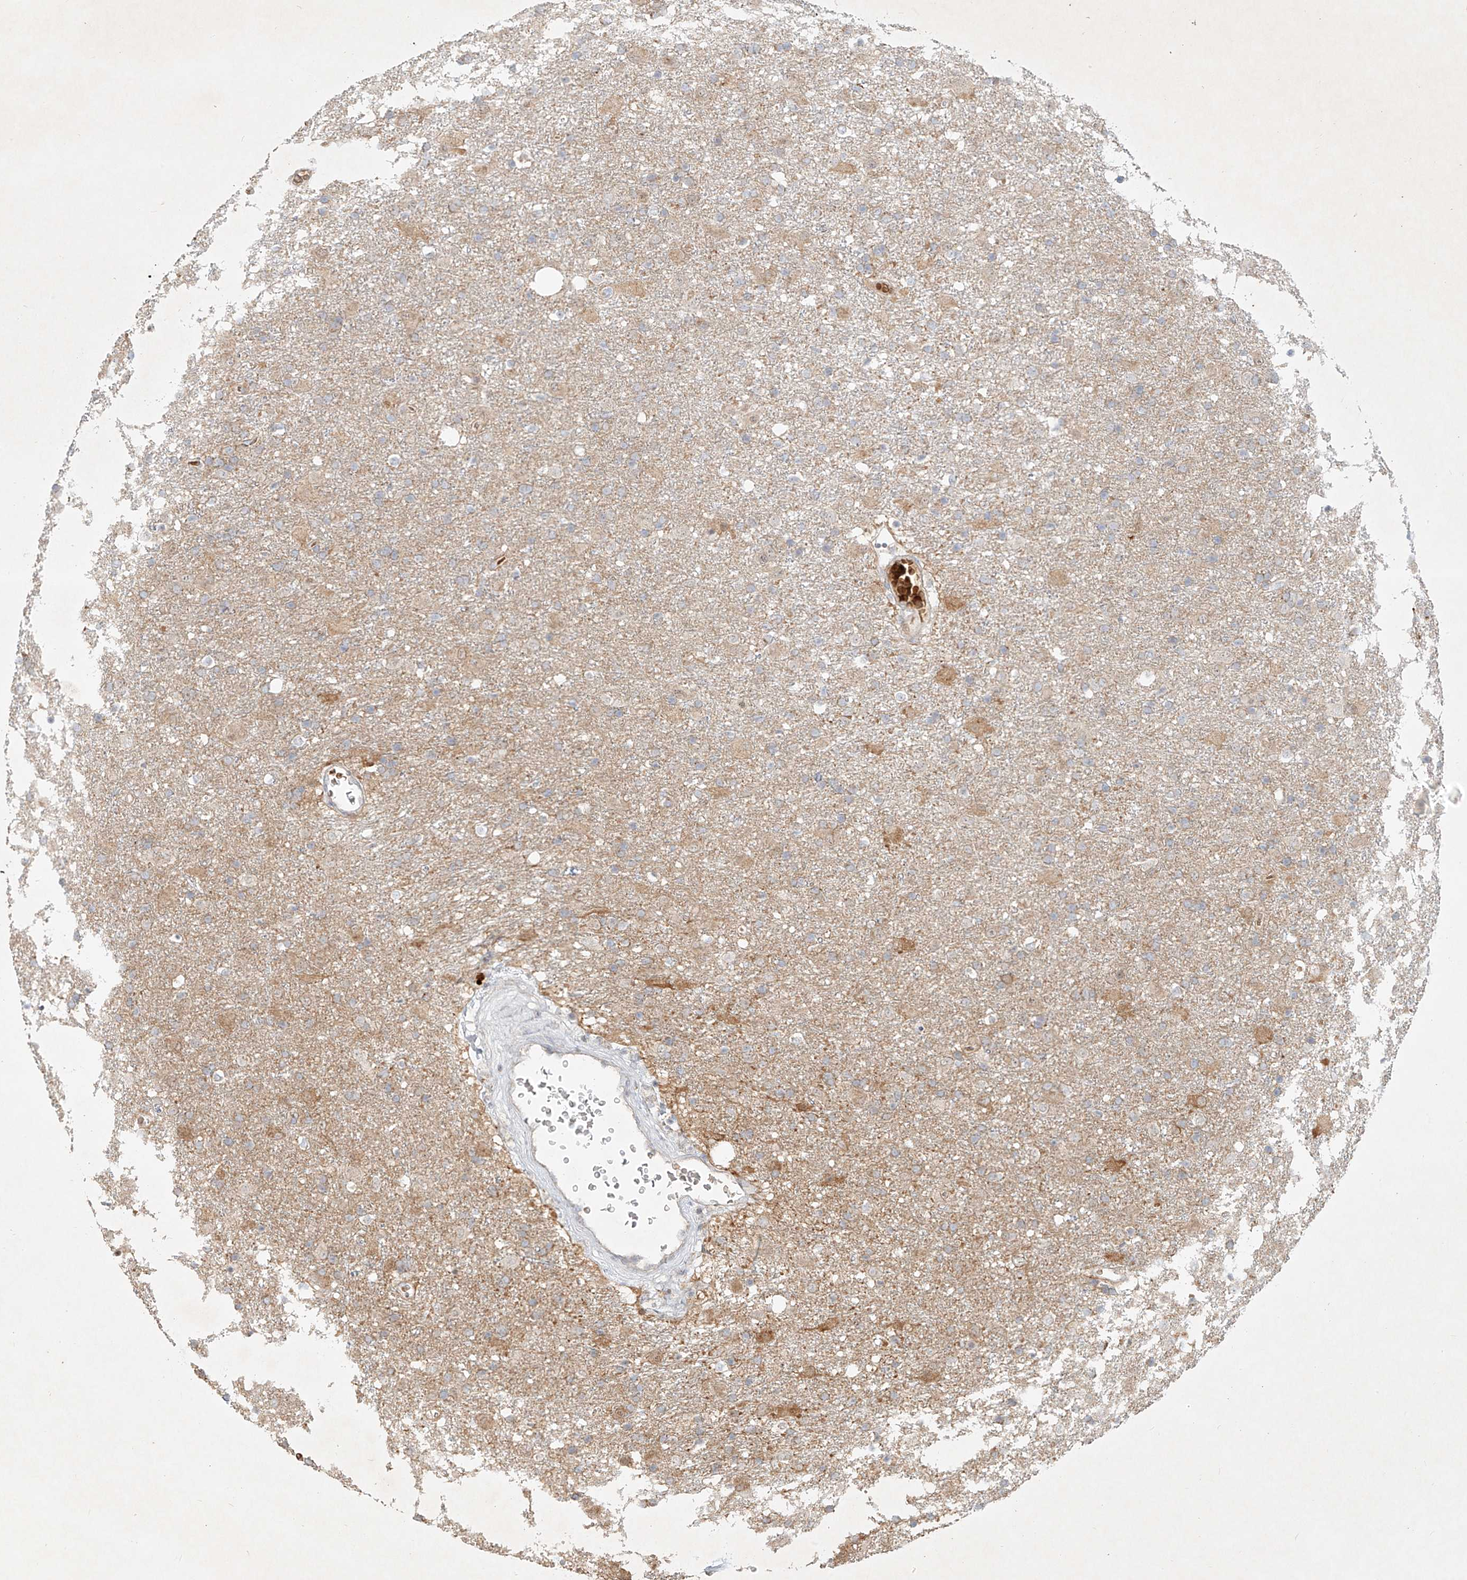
{"staining": {"intensity": "weak", "quantity": "25%-75%", "location": "cytoplasmic/membranous"}, "tissue": "glioma", "cell_type": "Tumor cells", "image_type": "cancer", "snomed": [{"axis": "morphology", "description": "Glioma, malignant, Low grade"}, {"axis": "topography", "description": "Brain"}], "caption": "Tumor cells show low levels of weak cytoplasmic/membranous staining in about 25%-75% of cells in glioma.", "gene": "KPNA7", "patient": {"sex": "male", "age": 65}}